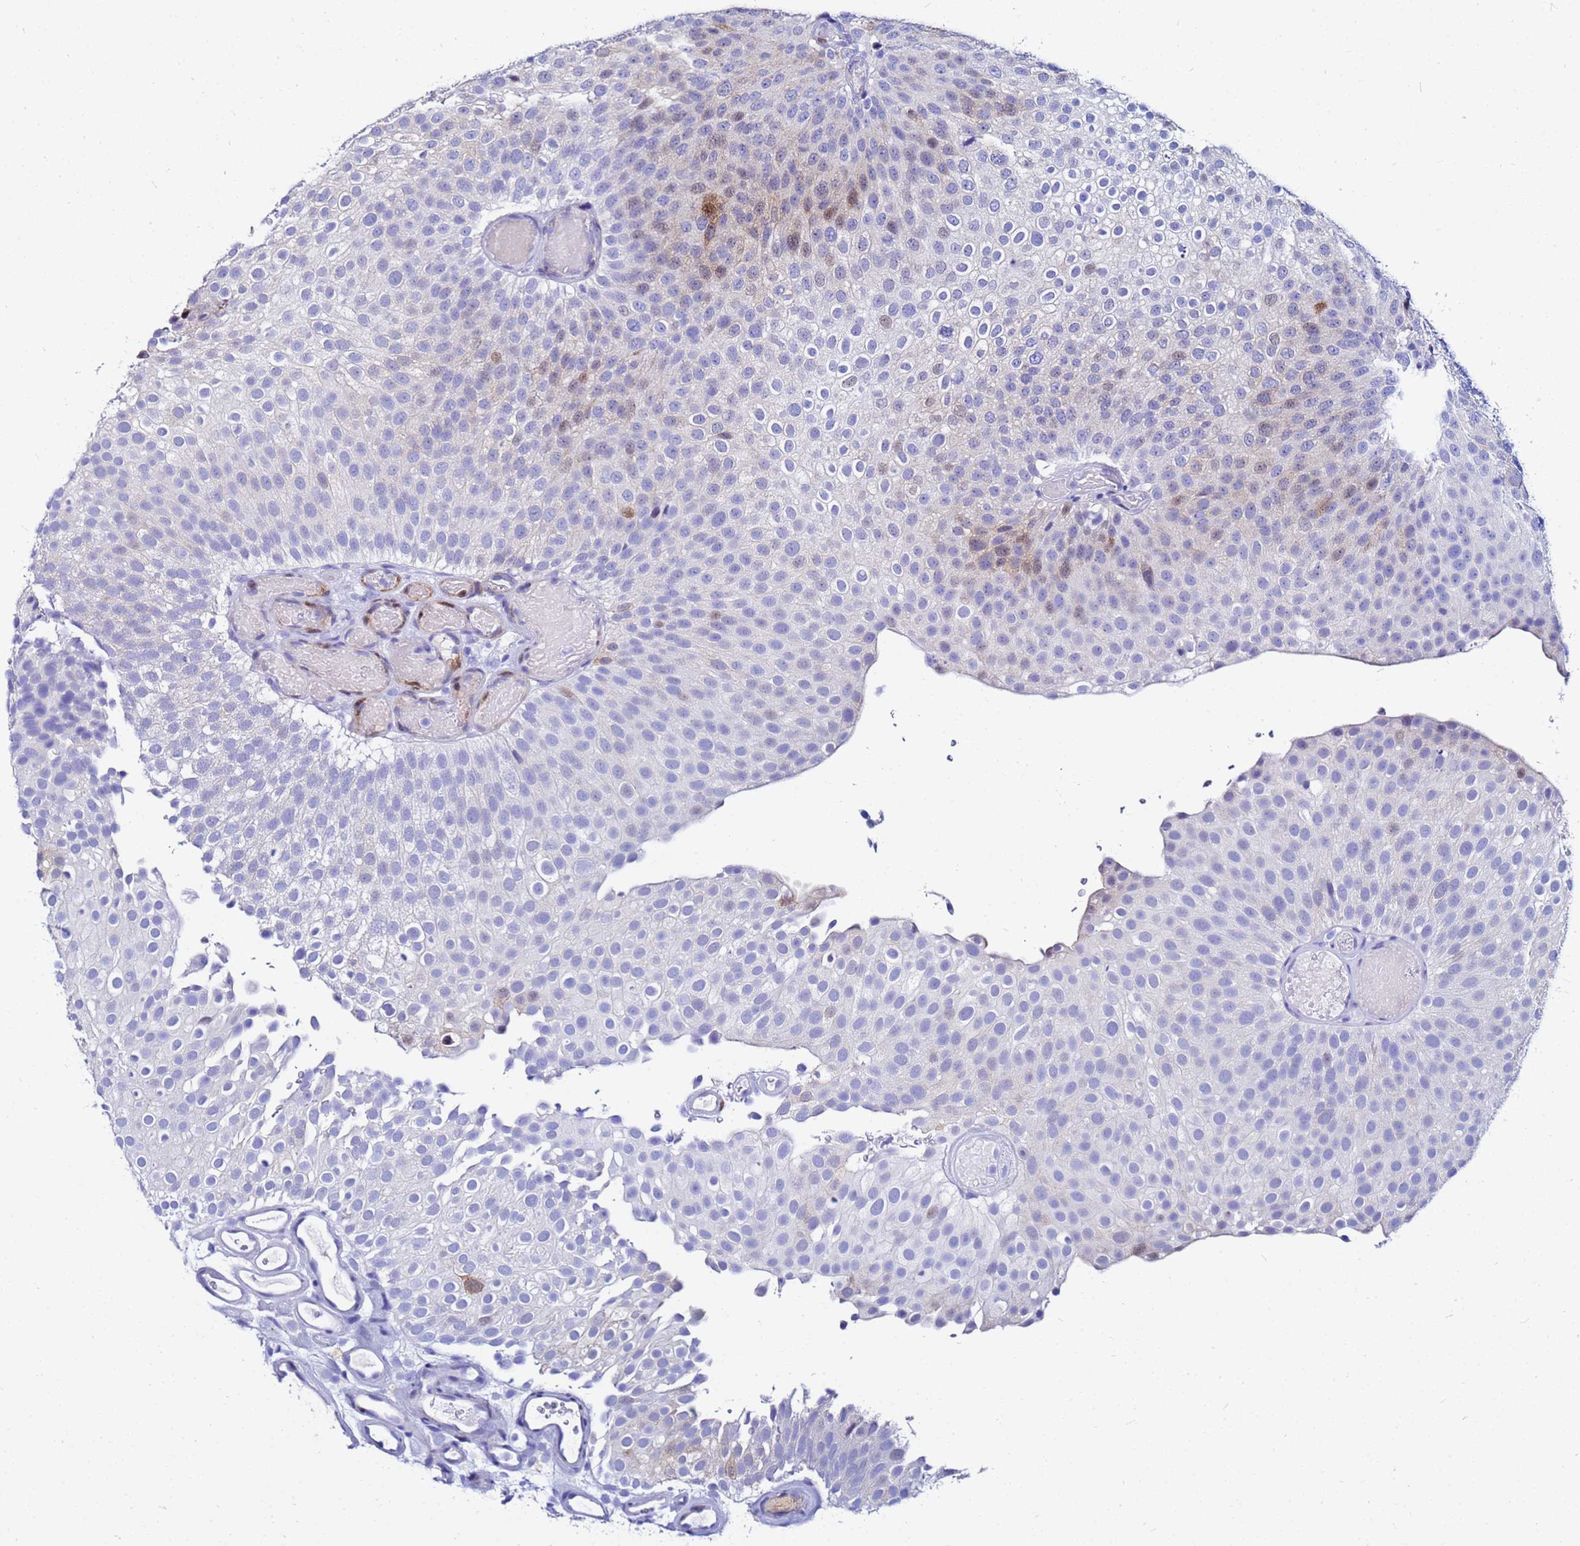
{"staining": {"intensity": "moderate", "quantity": "<25%", "location": "nuclear"}, "tissue": "urothelial cancer", "cell_type": "Tumor cells", "image_type": "cancer", "snomed": [{"axis": "morphology", "description": "Urothelial carcinoma, Low grade"}, {"axis": "topography", "description": "Urinary bladder"}], "caption": "Protein staining of urothelial cancer tissue exhibits moderate nuclear positivity in about <25% of tumor cells.", "gene": "PPP1R14C", "patient": {"sex": "male", "age": 78}}